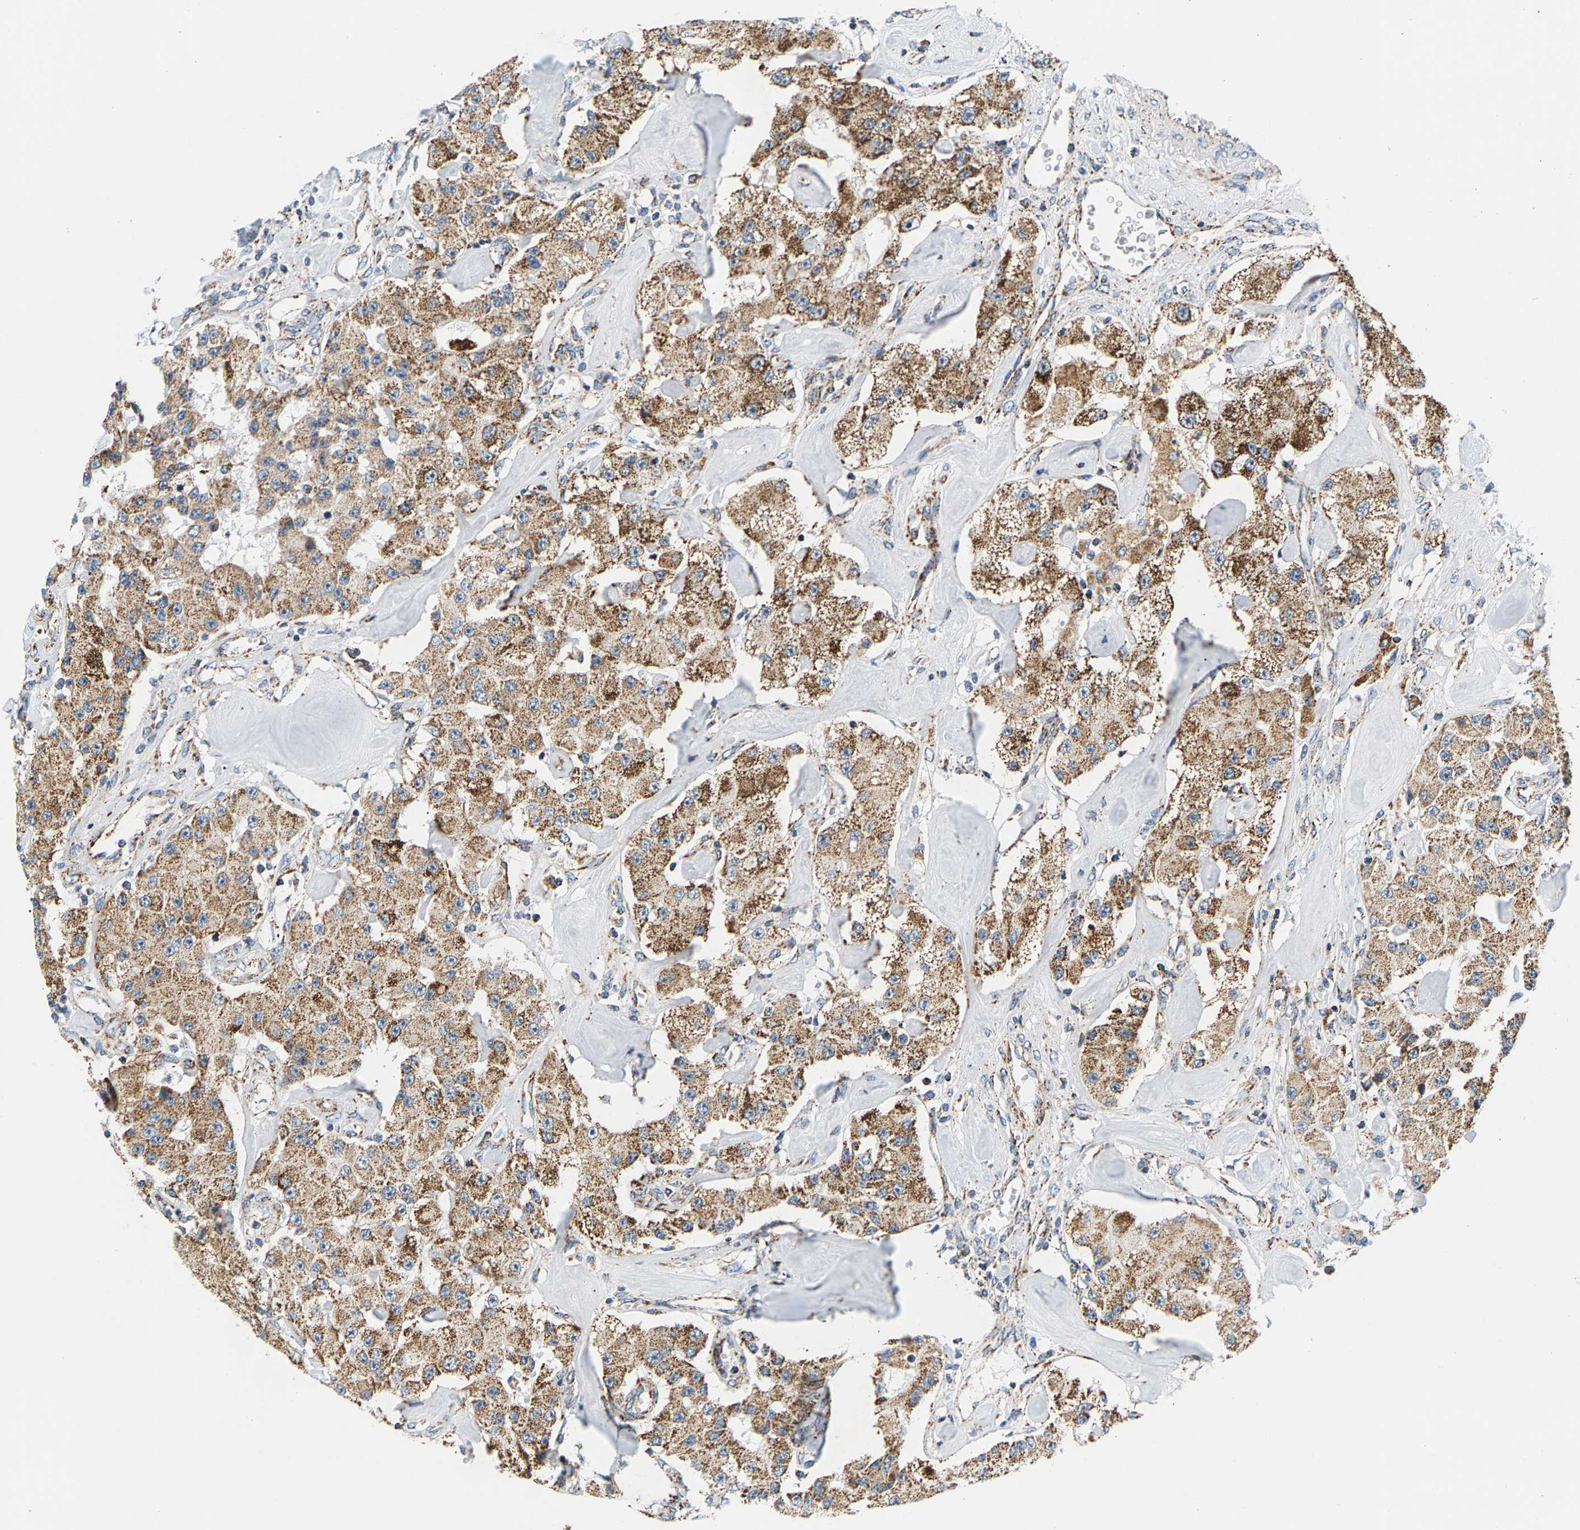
{"staining": {"intensity": "moderate", "quantity": ">75%", "location": "cytoplasmic/membranous"}, "tissue": "carcinoid", "cell_type": "Tumor cells", "image_type": "cancer", "snomed": [{"axis": "morphology", "description": "Carcinoid, malignant, NOS"}, {"axis": "topography", "description": "Pancreas"}], "caption": "Human carcinoid (malignant) stained with a protein marker reveals moderate staining in tumor cells.", "gene": "PDE1A", "patient": {"sex": "male", "age": 41}}